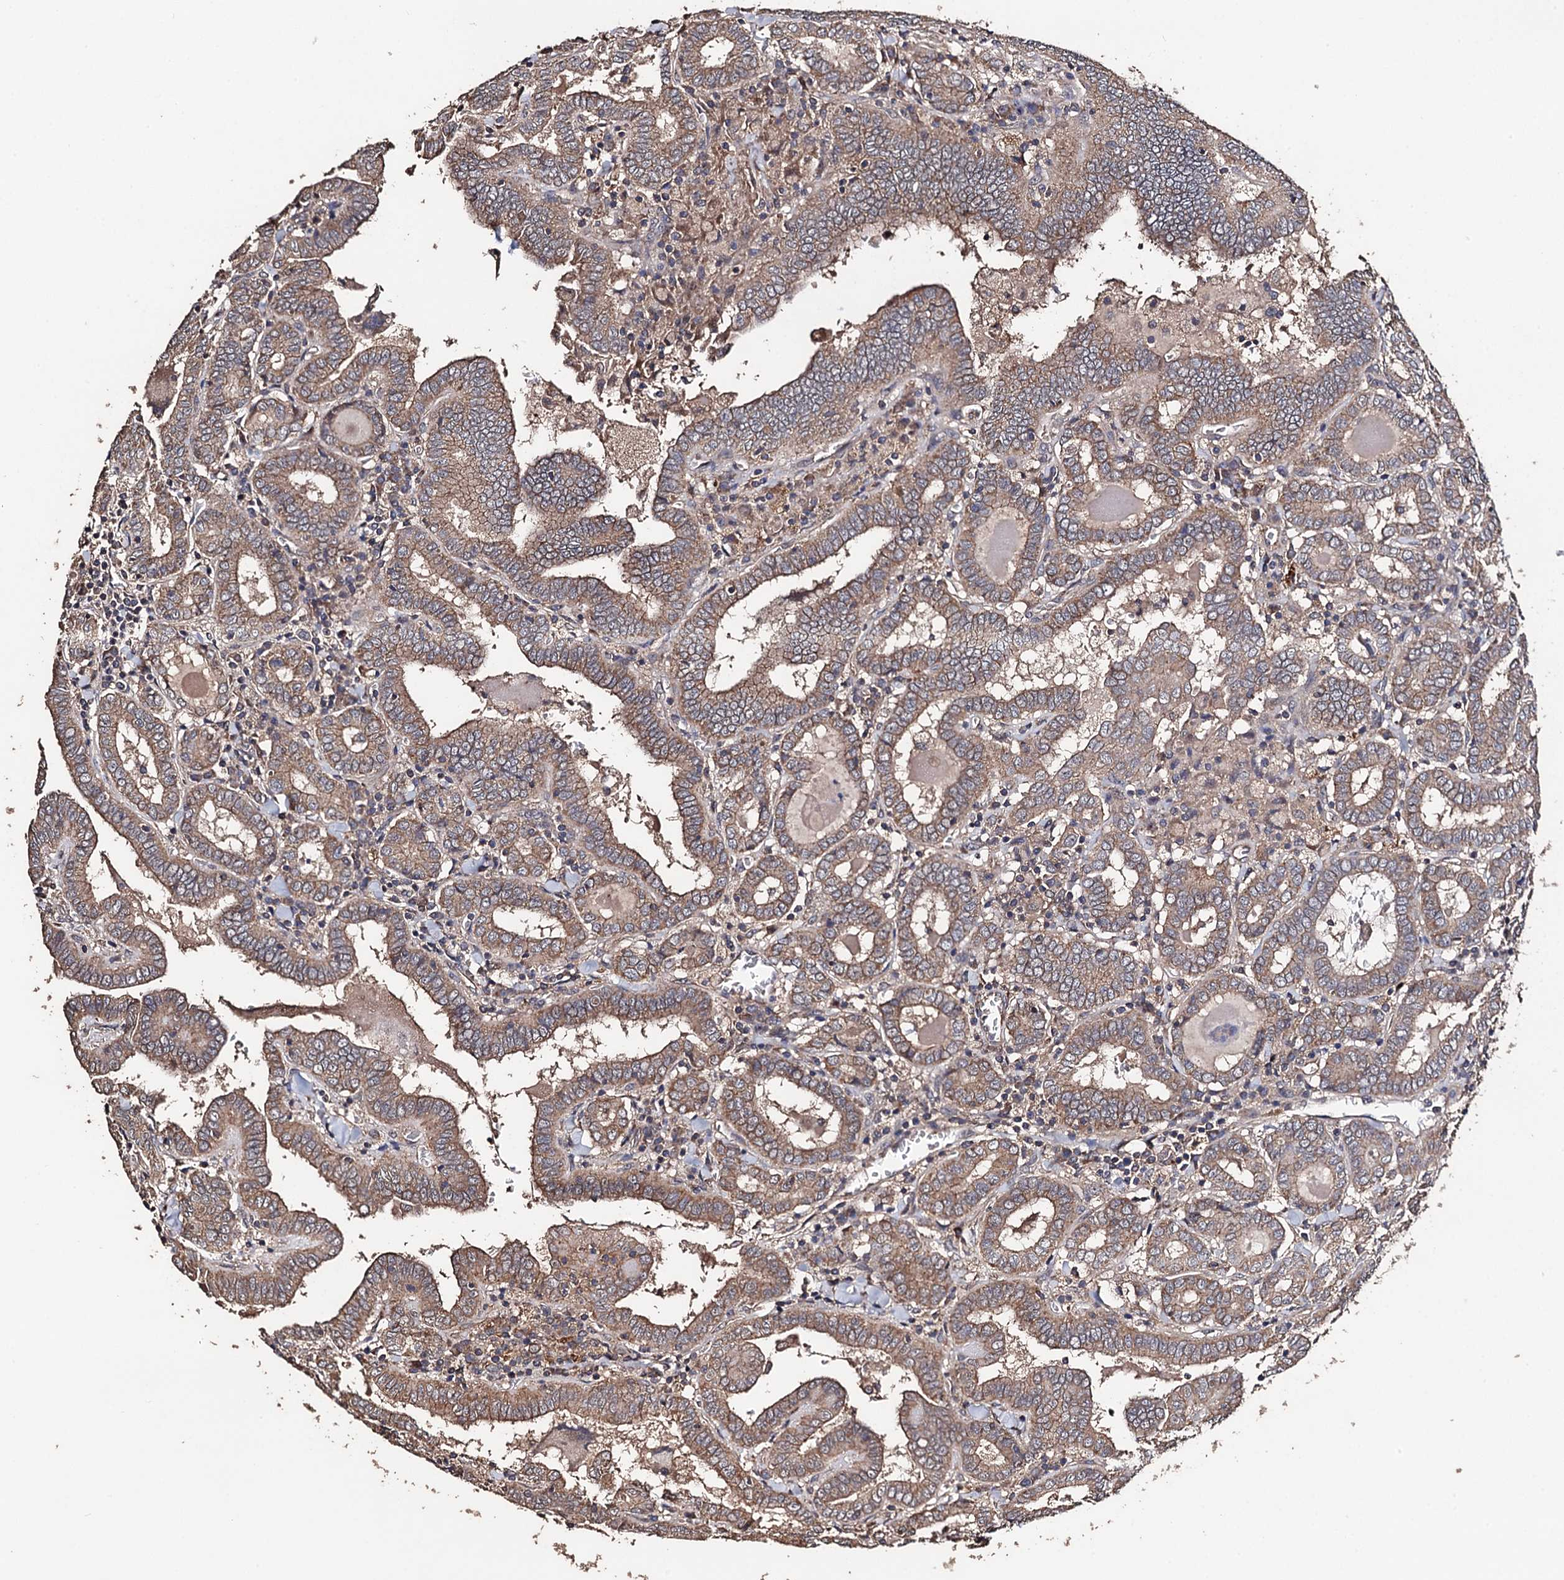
{"staining": {"intensity": "moderate", "quantity": ">75%", "location": "cytoplasmic/membranous"}, "tissue": "thyroid cancer", "cell_type": "Tumor cells", "image_type": "cancer", "snomed": [{"axis": "morphology", "description": "Papillary adenocarcinoma, NOS"}, {"axis": "topography", "description": "Thyroid gland"}], "caption": "Immunohistochemistry staining of thyroid cancer (papillary adenocarcinoma), which shows medium levels of moderate cytoplasmic/membranous positivity in about >75% of tumor cells indicating moderate cytoplasmic/membranous protein staining. The staining was performed using DAB (brown) for protein detection and nuclei were counterstained in hematoxylin (blue).", "gene": "PPTC7", "patient": {"sex": "female", "age": 72}}